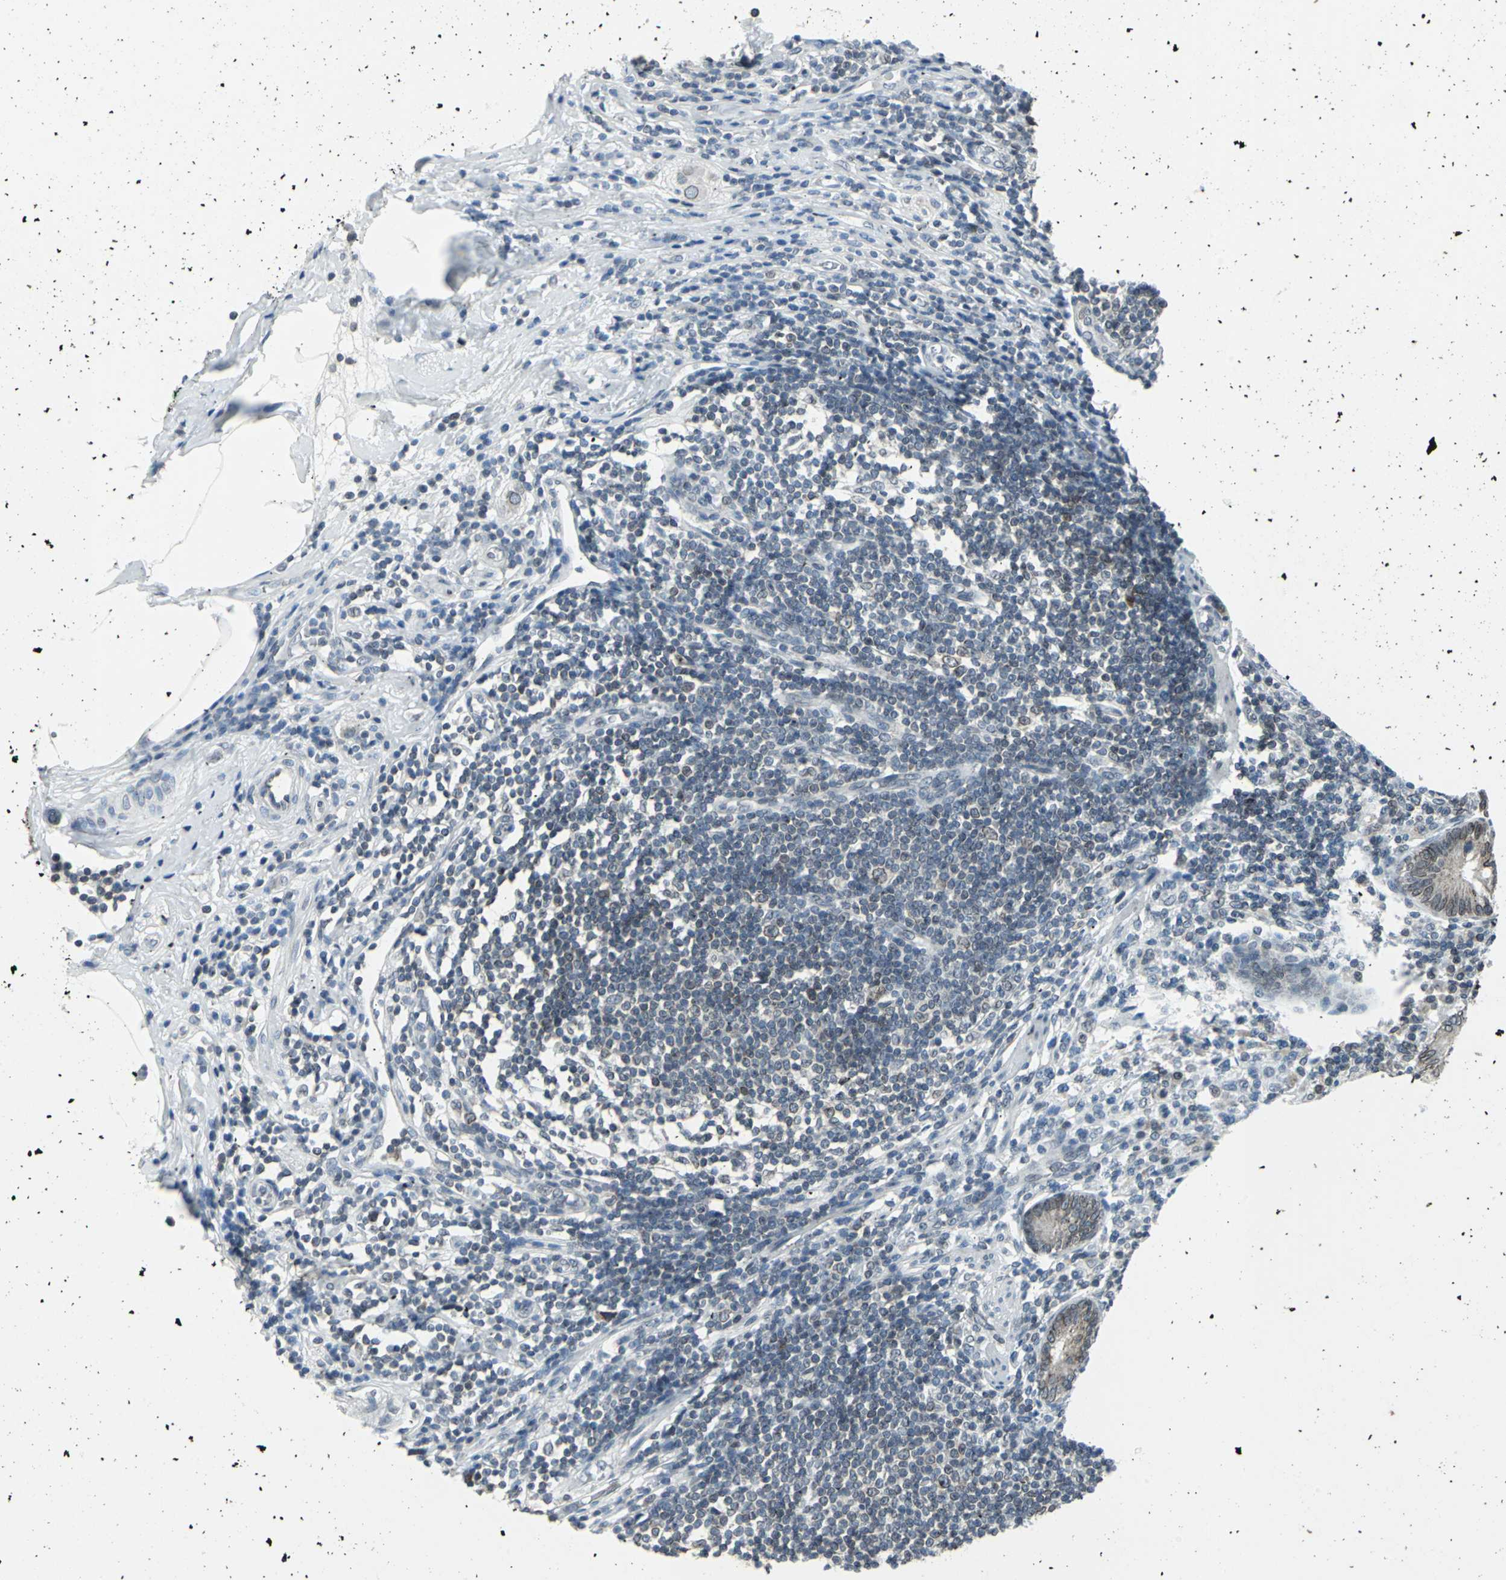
{"staining": {"intensity": "weak", "quantity": ">75%", "location": "cytoplasmic/membranous"}, "tissue": "appendix", "cell_type": "Glandular cells", "image_type": "normal", "snomed": [{"axis": "morphology", "description": "Normal tissue, NOS"}, {"axis": "morphology", "description": "Inflammation, NOS"}, {"axis": "topography", "description": "Appendix"}], "caption": "A low amount of weak cytoplasmic/membranous positivity is present in approximately >75% of glandular cells in normal appendix. (DAB (3,3'-diaminobenzidine) IHC with brightfield microscopy, high magnification).", "gene": "SNUPN", "patient": {"sex": "male", "age": 46}}